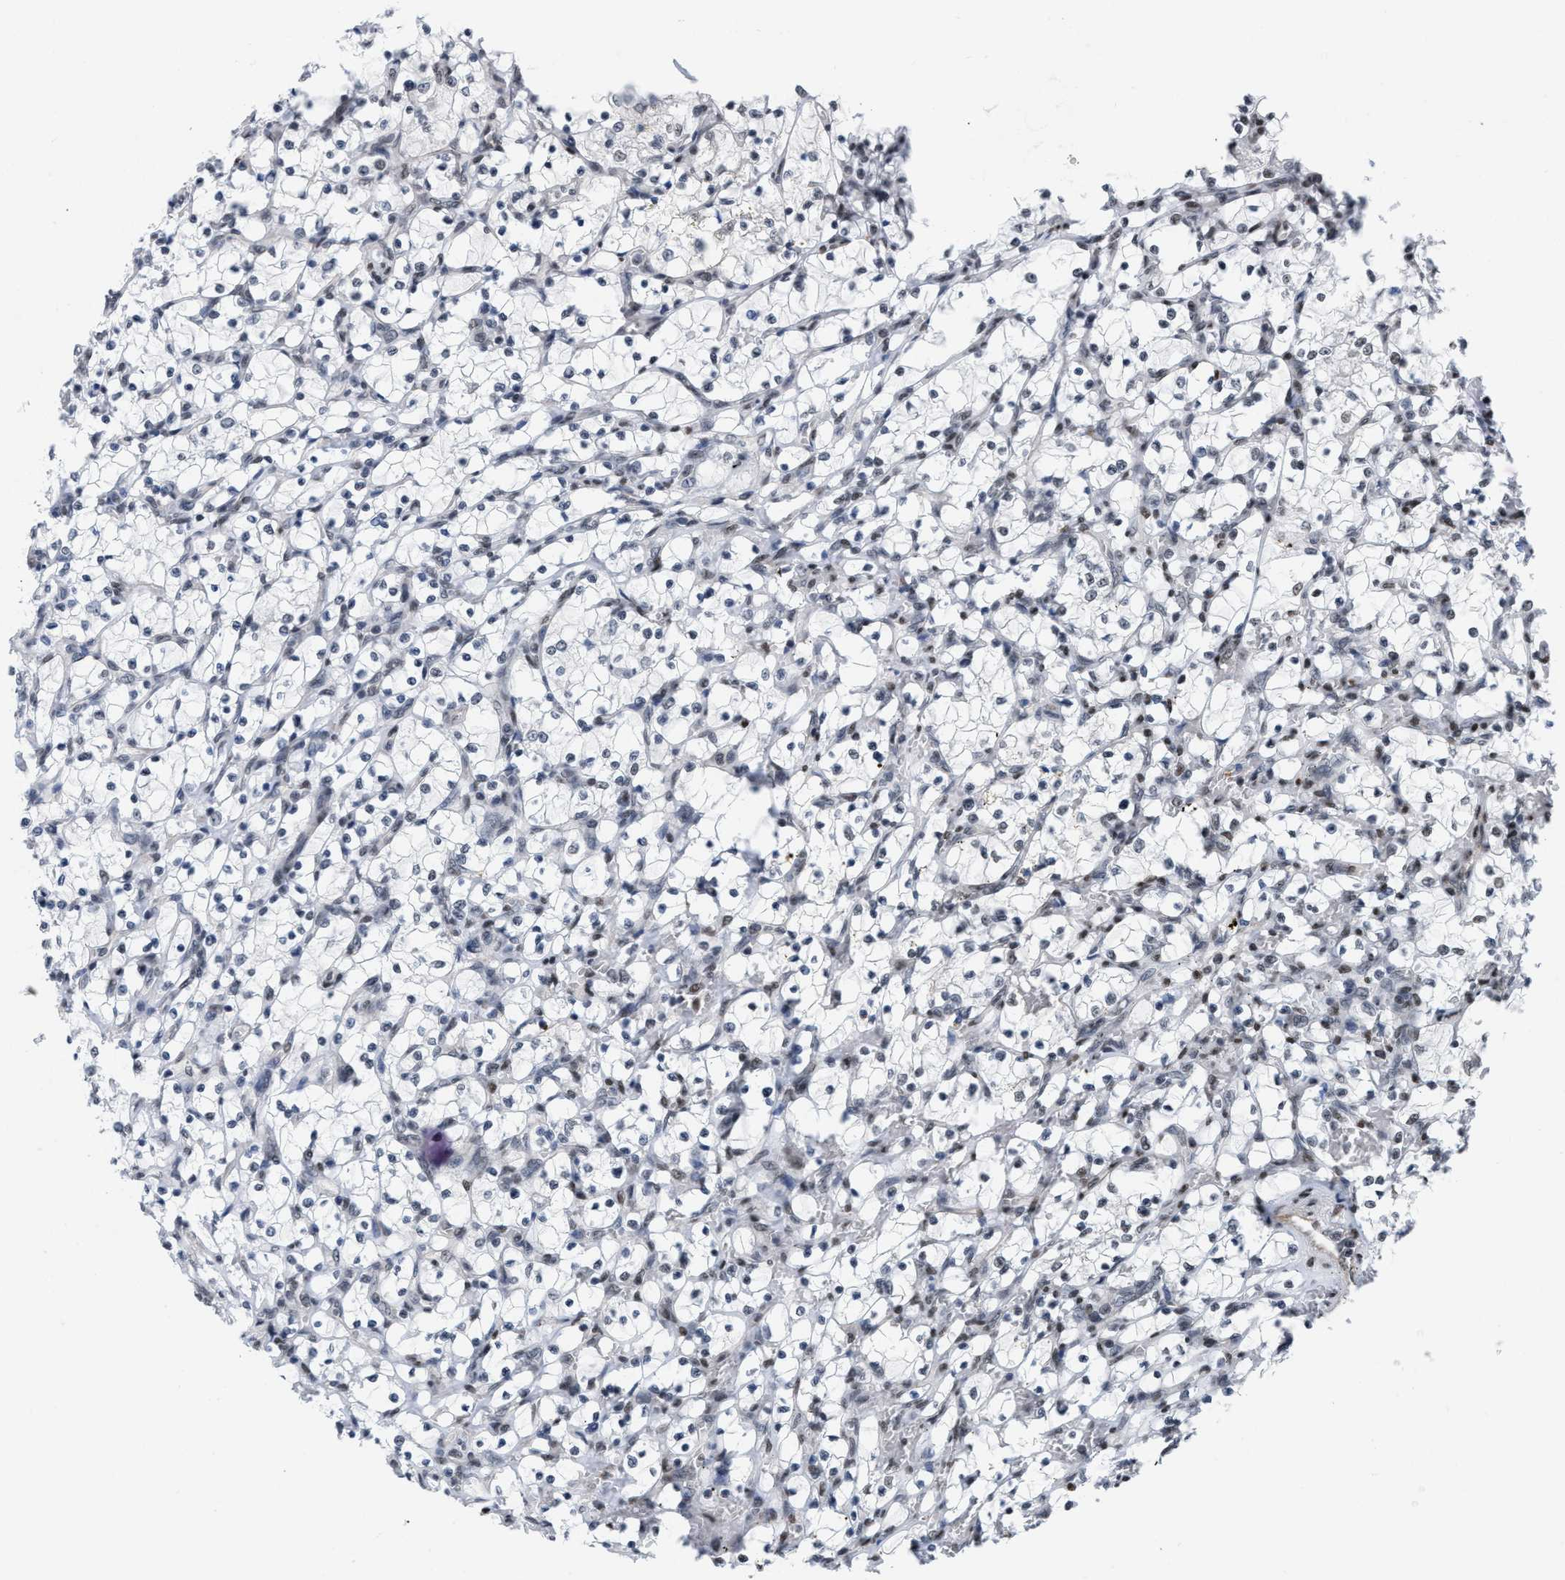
{"staining": {"intensity": "negative", "quantity": "none", "location": "none"}, "tissue": "renal cancer", "cell_type": "Tumor cells", "image_type": "cancer", "snomed": [{"axis": "morphology", "description": "Adenocarcinoma, NOS"}, {"axis": "topography", "description": "Kidney"}], "caption": "Adenocarcinoma (renal) was stained to show a protein in brown. There is no significant positivity in tumor cells. The staining is performed using DAB (3,3'-diaminobenzidine) brown chromogen with nuclei counter-stained in using hematoxylin.", "gene": "MIER1", "patient": {"sex": "female", "age": 69}}